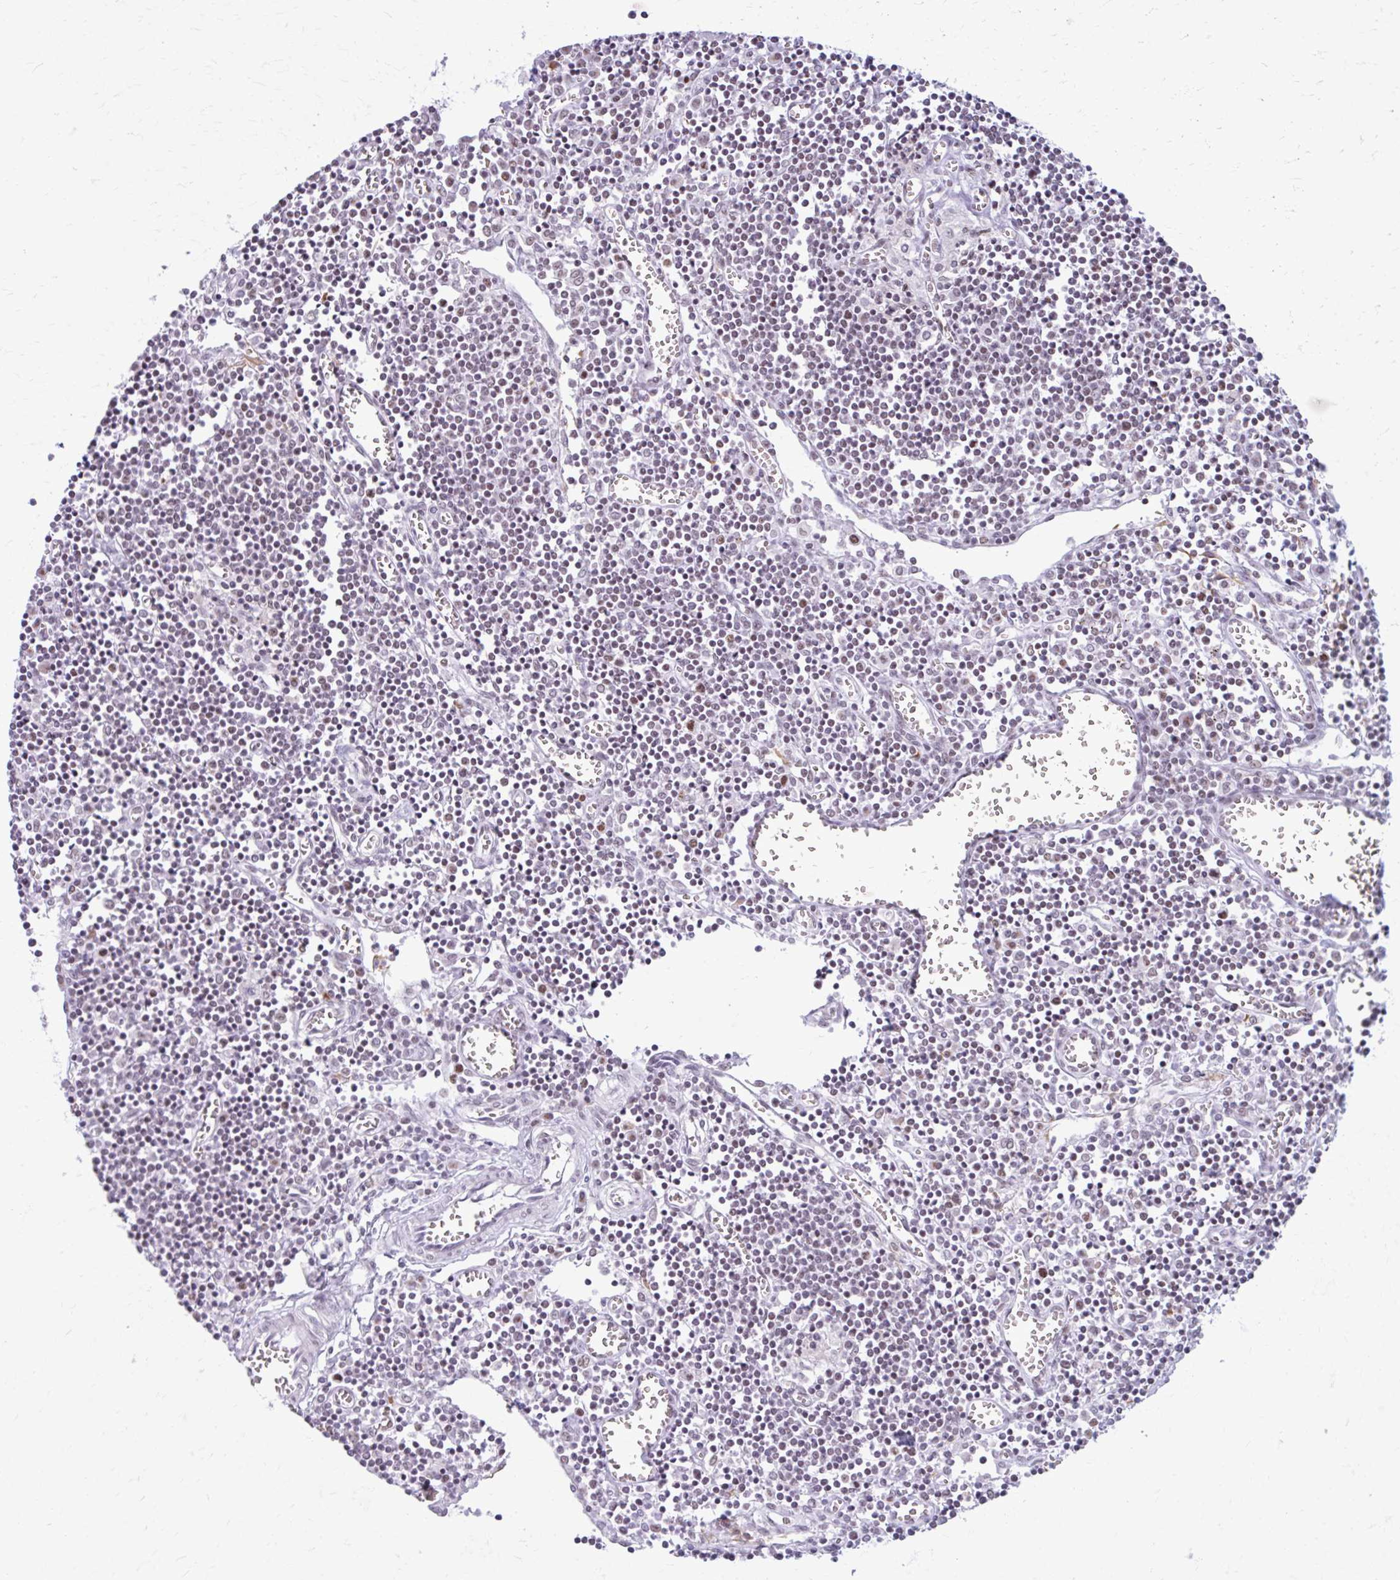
{"staining": {"intensity": "moderate", "quantity": ">75%", "location": "nuclear"}, "tissue": "lymph node", "cell_type": "Germinal center cells", "image_type": "normal", "snomed": [{"axis": "morphology", "description": "Normal tissue, NOS"}, {"axis": "topography", "description": "Lymph node"}], "caption": "IHC staining of normal lymph node, which displays medium levels of moderate nuclear expression in about >75% of germinal center cells indicating moderate nuclear protein expression. The staining was performed using DAB (3,3'-diaminobenzidine) (brown) for protein detection and nuclei were counterstained in hematoxylin (blue).", "gene": "PABIR1", "patient": {"sex": "male", "age": 66}}